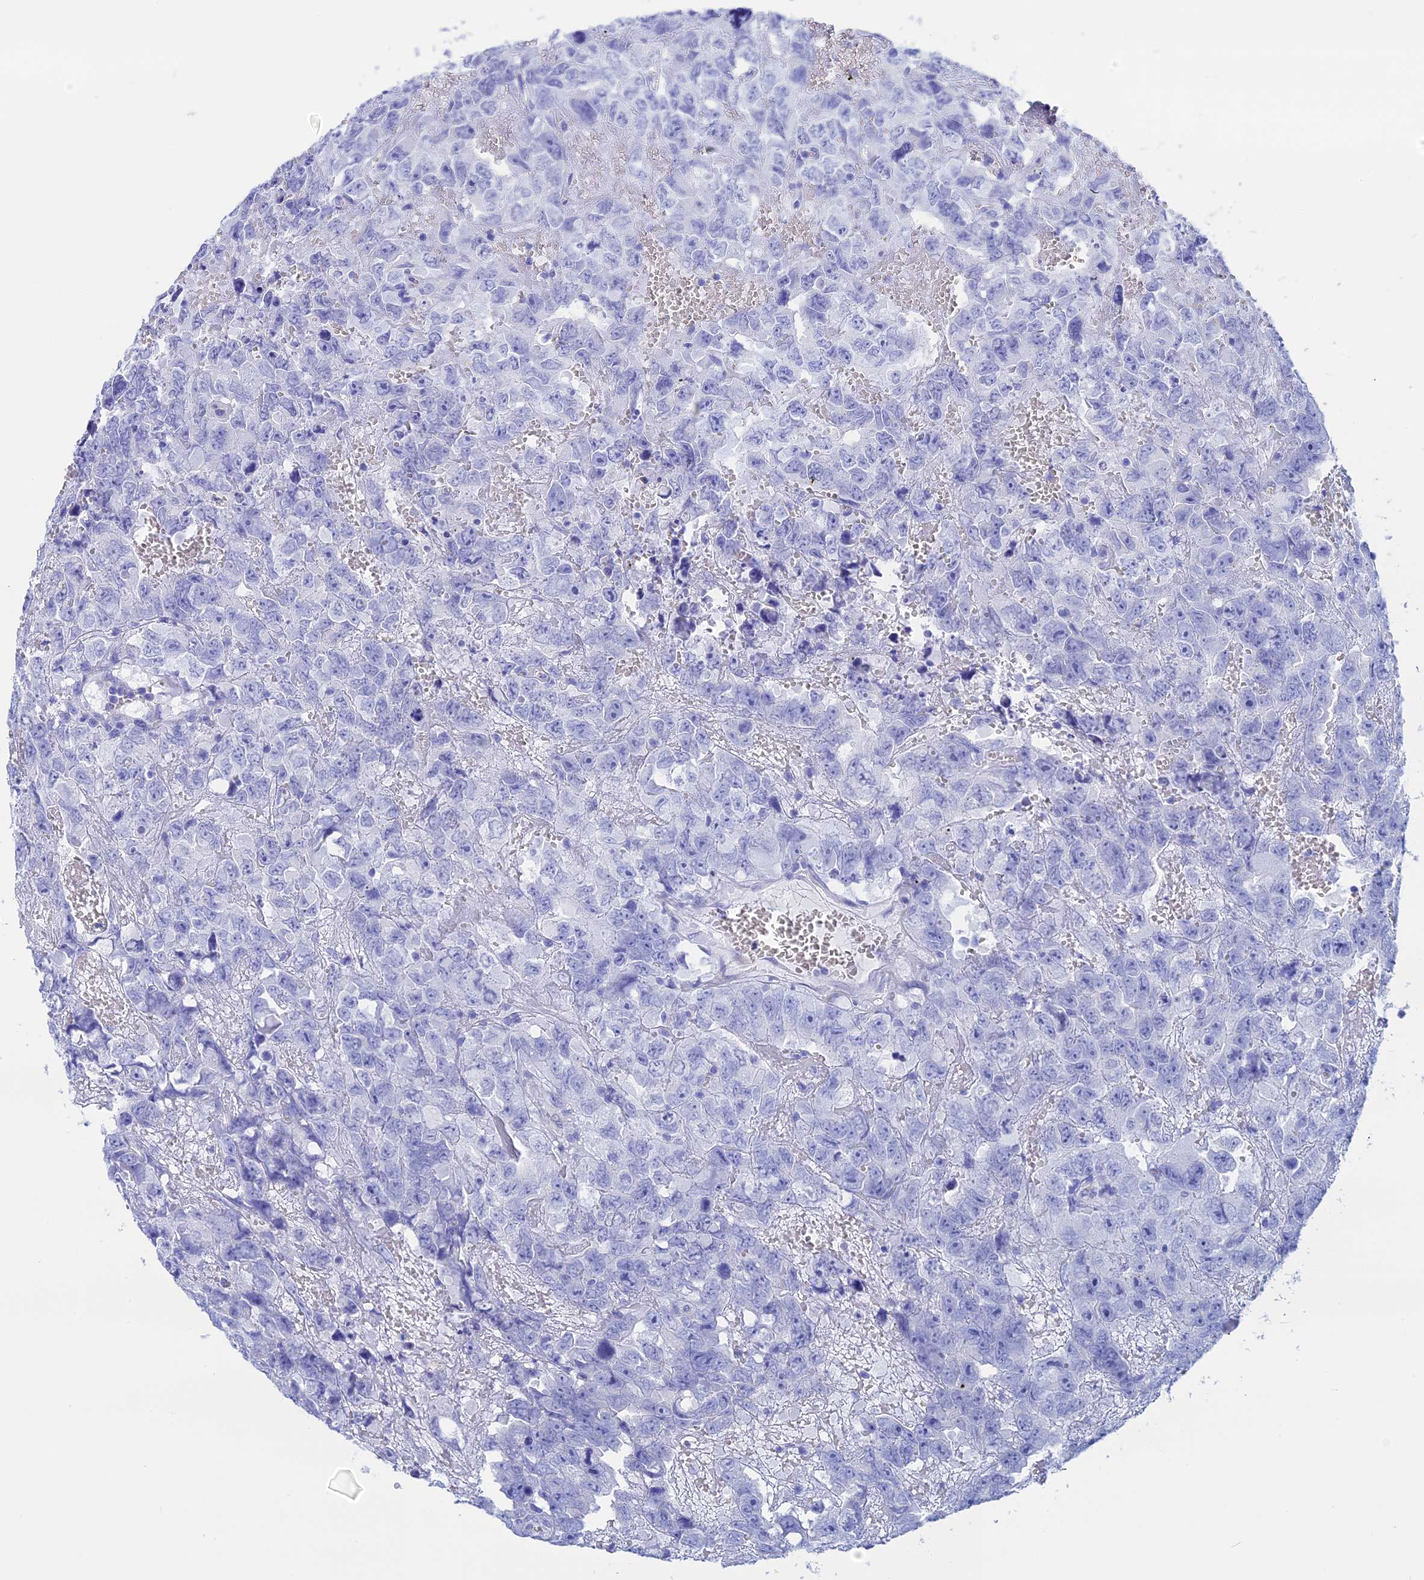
{"staining": {"intensity": "negative", "quantity": "none", "location": "none"}, "tissue": "testis cancer", "cell_type": "Tumor cells", "image_type": "cancer", "snomed": [{"axis": "morphology", "description": "Carcinoma, Embryonal, NOS"}, {"axis": "topography", "description": "Testis"}], "caption": "Testis cancer was stained to show a protein in brown. There is no significant expression in tumor cells. The staining is performed using DAB (3,3'-diaminobenzidine) brown chromogen with nuclei counter-stained in using hematoxylin.", "gene": "TEX101", "patient": {"sex": "male", "age": 45}}